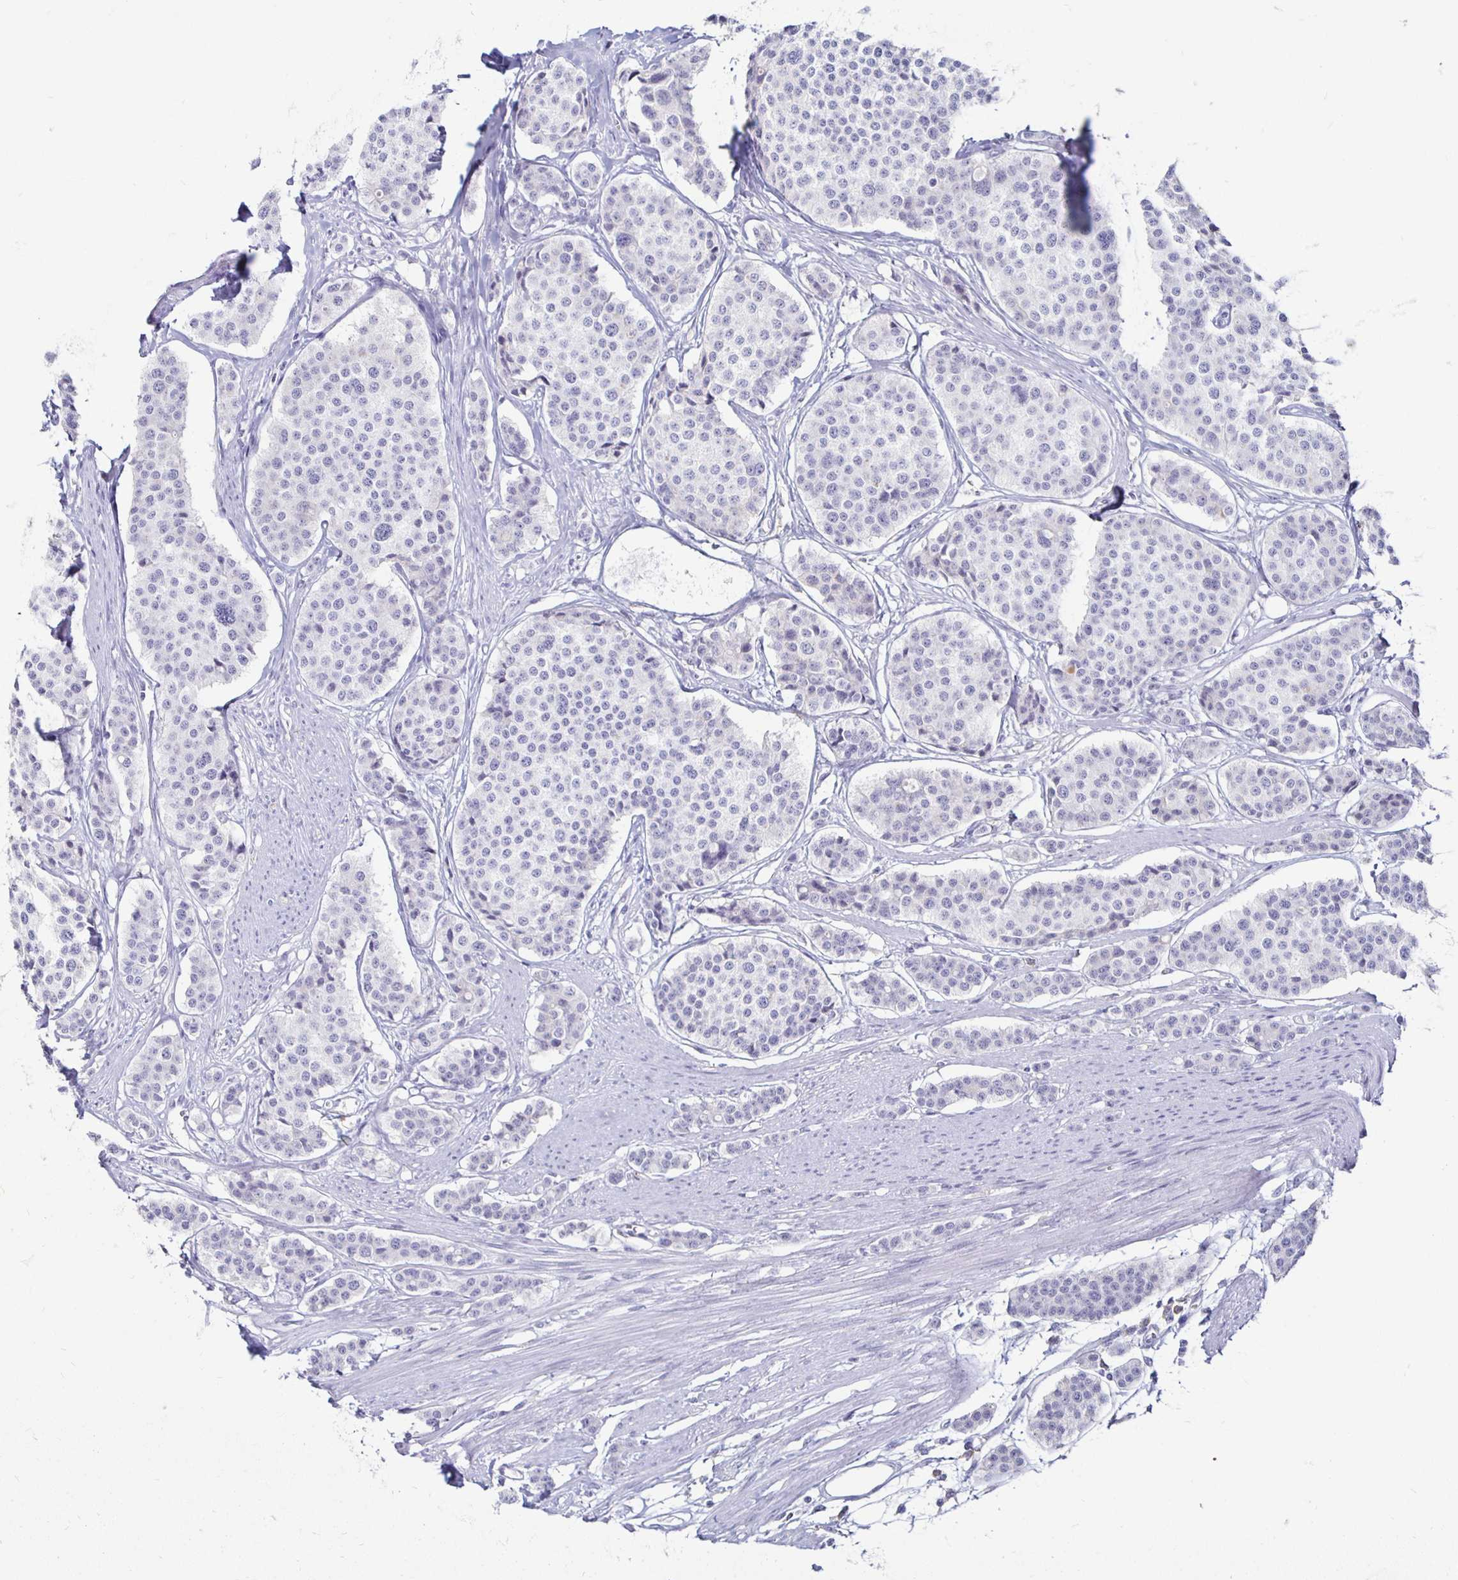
{"staining": {"intensity": "negative", "quantity": "none", "location": "none"}, "tissue": "carcinoid", "cell_type": "Tumor cells", "image_type": "cancer", "snomed": [{"axis": "morphology", "description": "Carcinoid, malignant, NOS"}, {"axis": "topography", "description": "Small intestine"}], "caption": "IHC photomicrograph of malignant carcinoid stained for a protein (brown), which exhibits no positivity in tumor cells.", "gene": "SIRPA", "patient": {"sex": "male", "age": 60}}